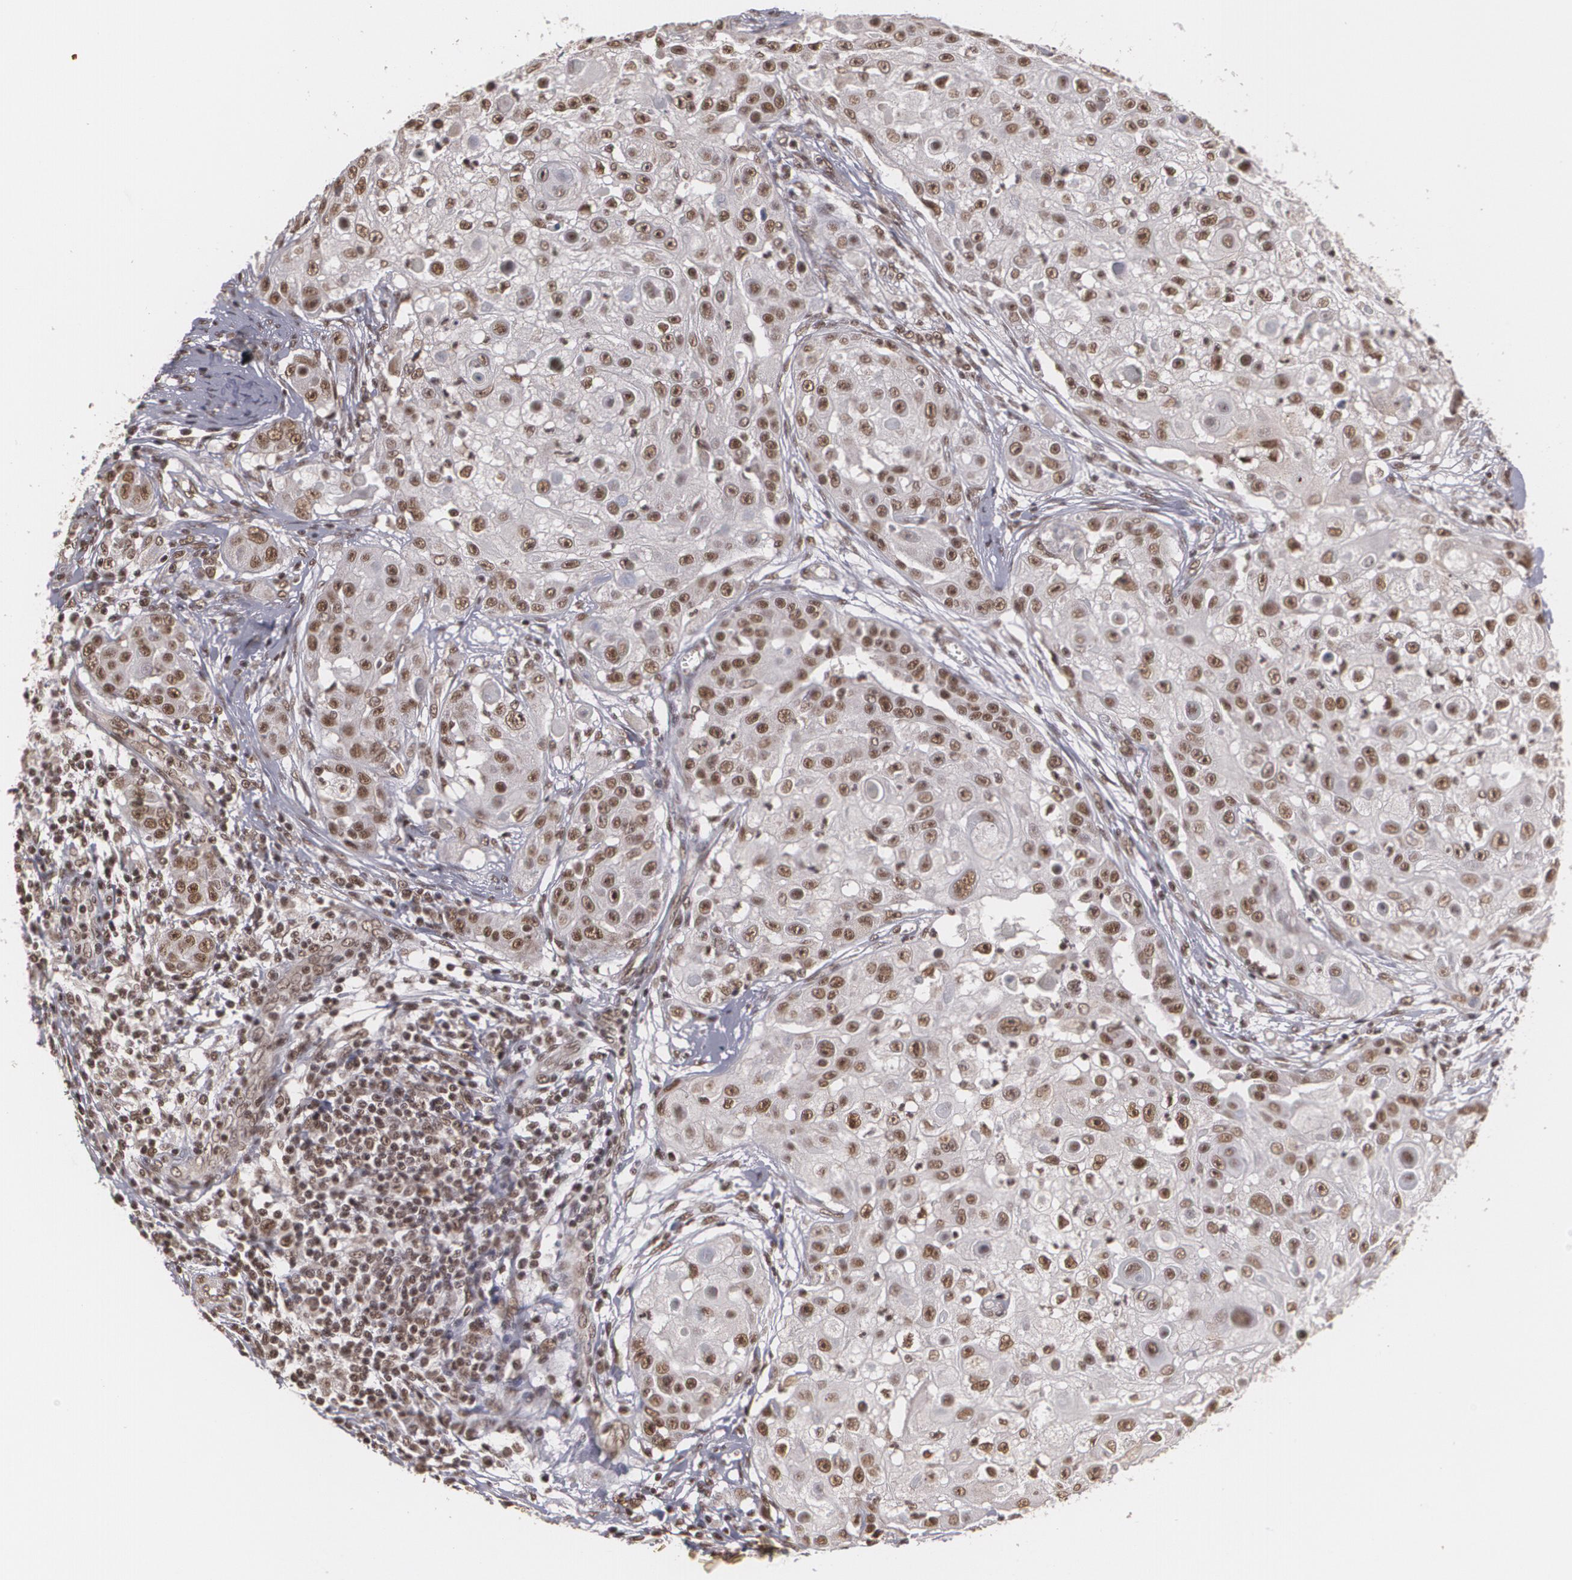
{"staining": {"intensity": "moderate", "quantity": ">75%", "location": "nuclear"}, "tissue": "skin cancer", "cell_type": "Tumor cells", "image_type": "cancer", "snomed": [{"axis": "morphology", "description": "Squamous cell carcinoma, NOS"}, {"axis": "topography", "description": "Skin"}], "caption": "Squamous cell carcinoma (skin) tissue exhibits moderate nuclear staining in approximately >75% of tumor cells, visualized by immunohistochemistry.", "gene": "RXRB", "patient": {"sex": "female", "age": 57}}